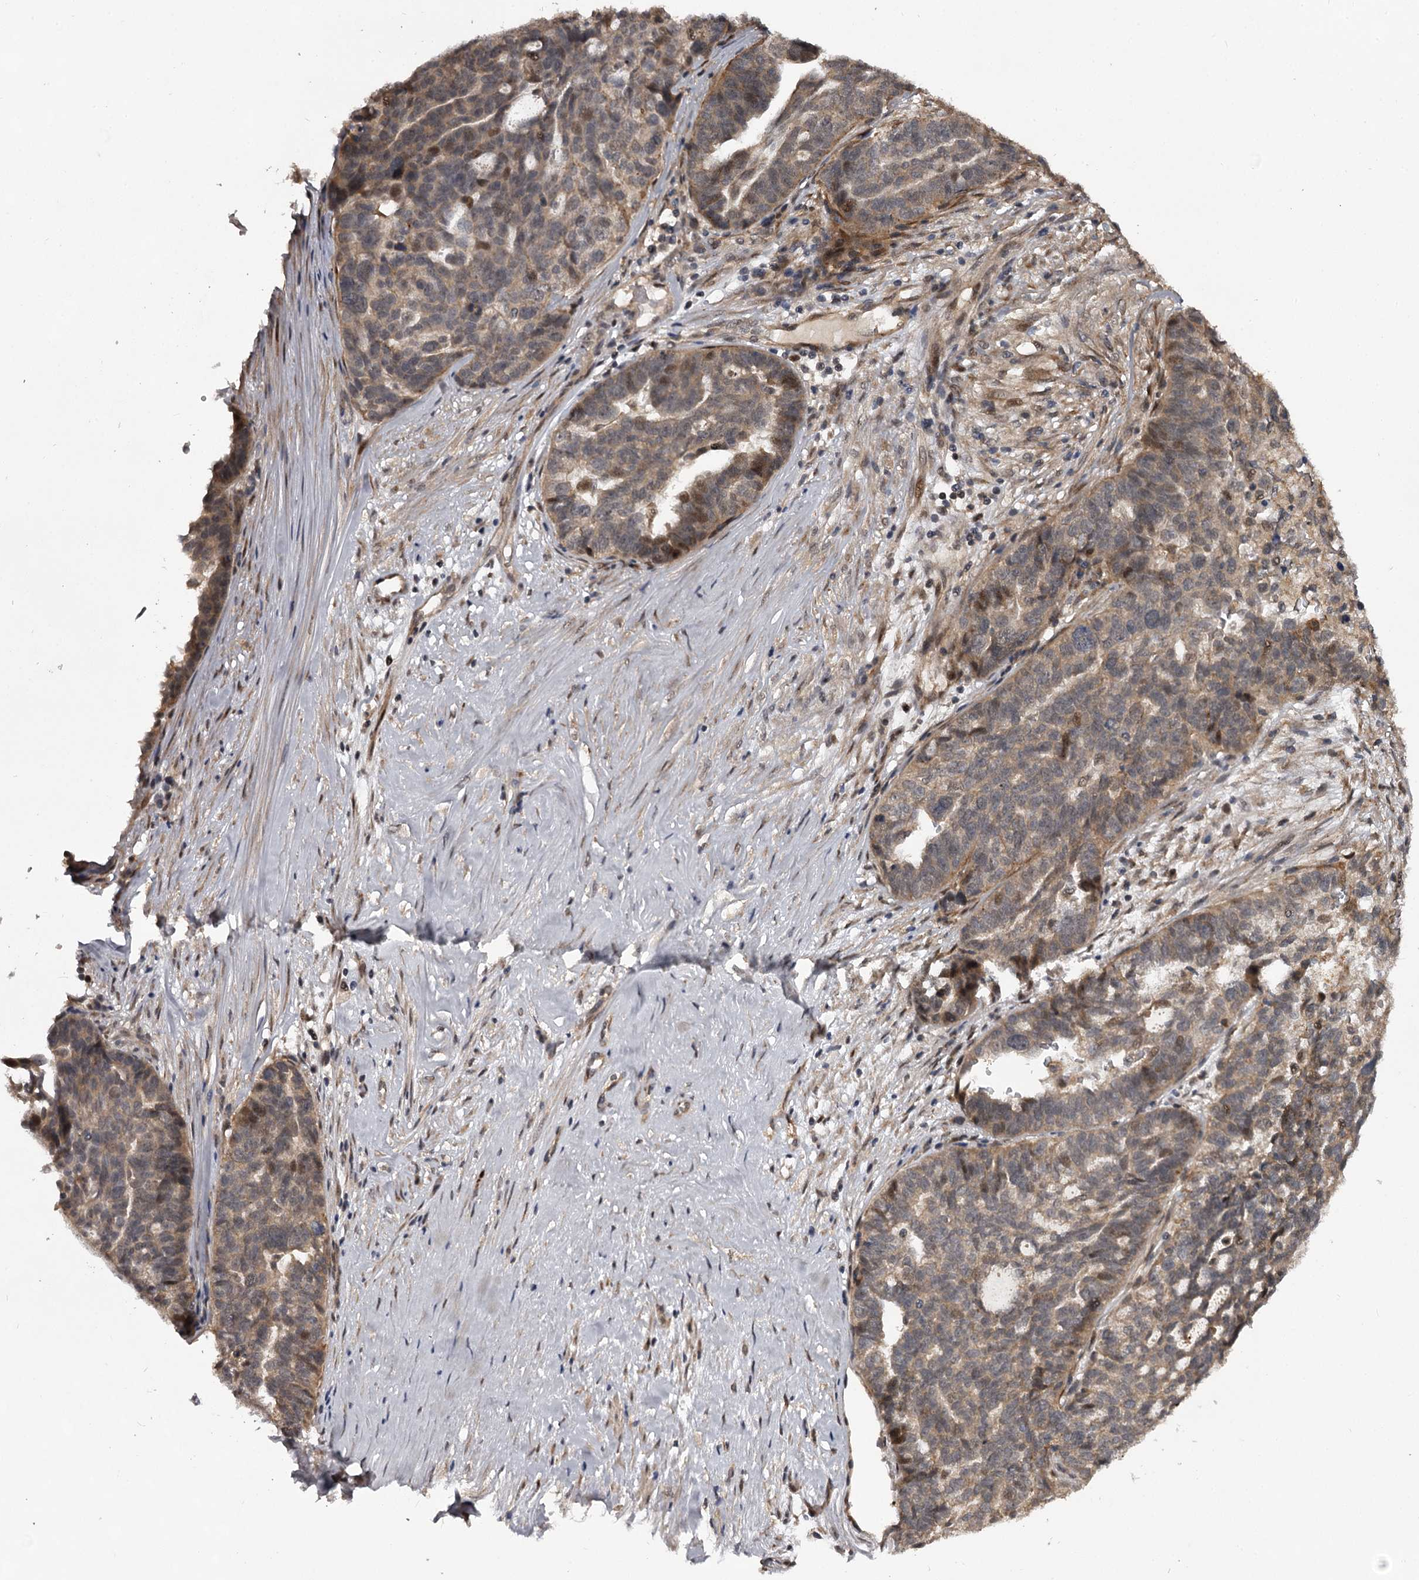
{"staining": {"intensity": "moderate", "quantity": ">75%", "location": "cytoplasmic/membranous,nuclear"}, "tissue": "ovarian cancer", "cell_type": "Tumor cells", "image_type": "cancer", "snomed": [{"axis": "morphology", "description": "Cystadenocarcinoma, serous, NOS"}, {"axis": "topography", "description": "Ovary"}], "caption": "IHC histopathology image of neoplastic tissue: ovarian serous cystadenocarcinoma stained using IHC displays medium levels of moderate protein expression localized specifically in the cytoplasmic/membranous and nuclear of tumor cells, appearing as a cytoplasmic/membranous and nuclear brown color.", "gene": "MAML3", "patient": {"sex": "female", "age": 59}}